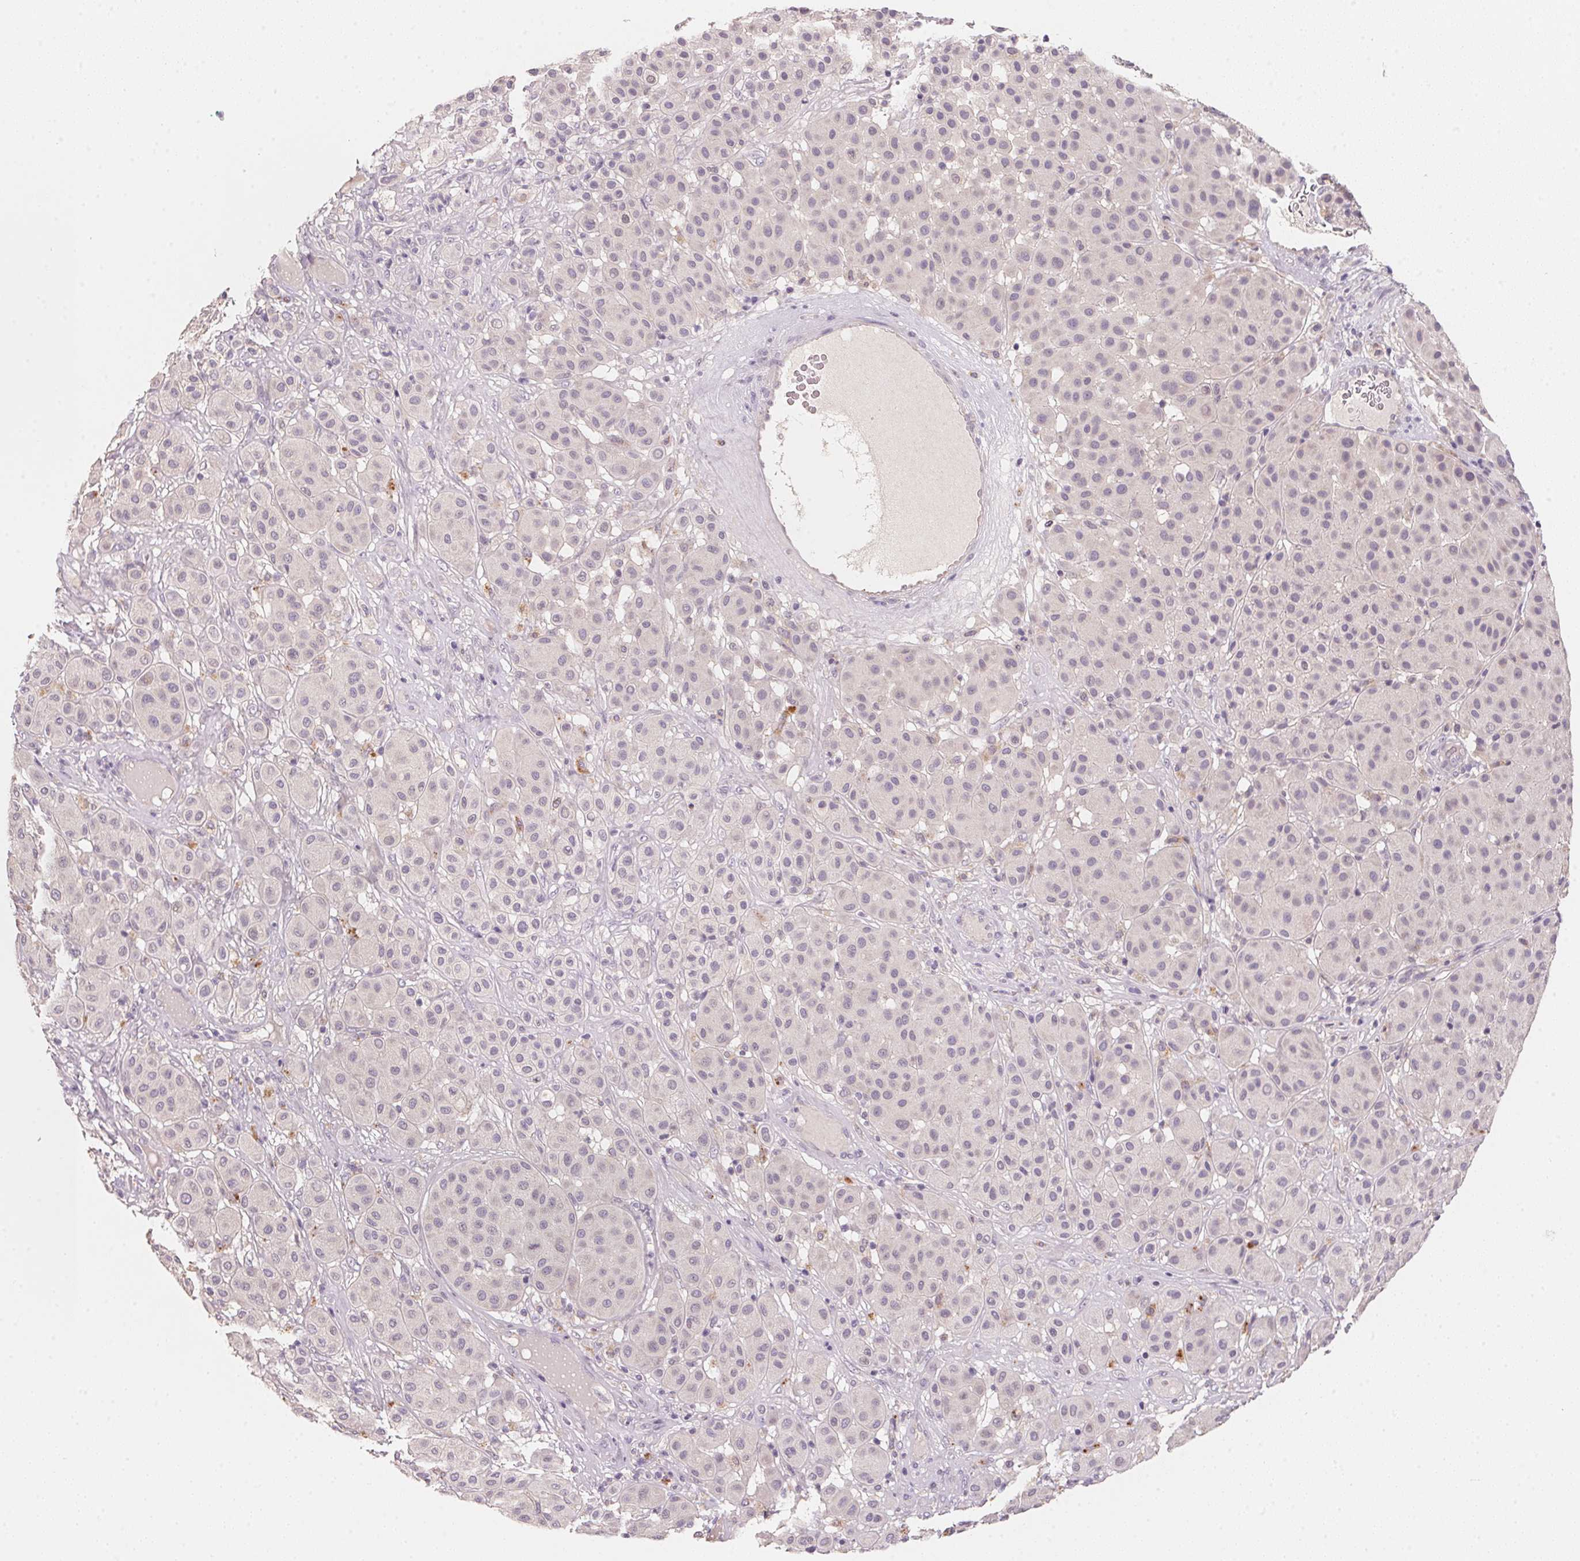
{"staining": {"intensity": "negative", "quantity": "none", "location": "none"}, "tissue": "melanoma", "cell_type": "Tumor cells", "image_type": "cancer", "snomed": [{"axis": "morphology", "description": "Malignant melanoma, Metastatic site"}, {"axis": "topography", "description": "Smooth muscle"}], "caption": "Tumor cells show no significant positivity in melanoma.", "gene": "TREH", "patient": {"sex": "male", "age": 41}}